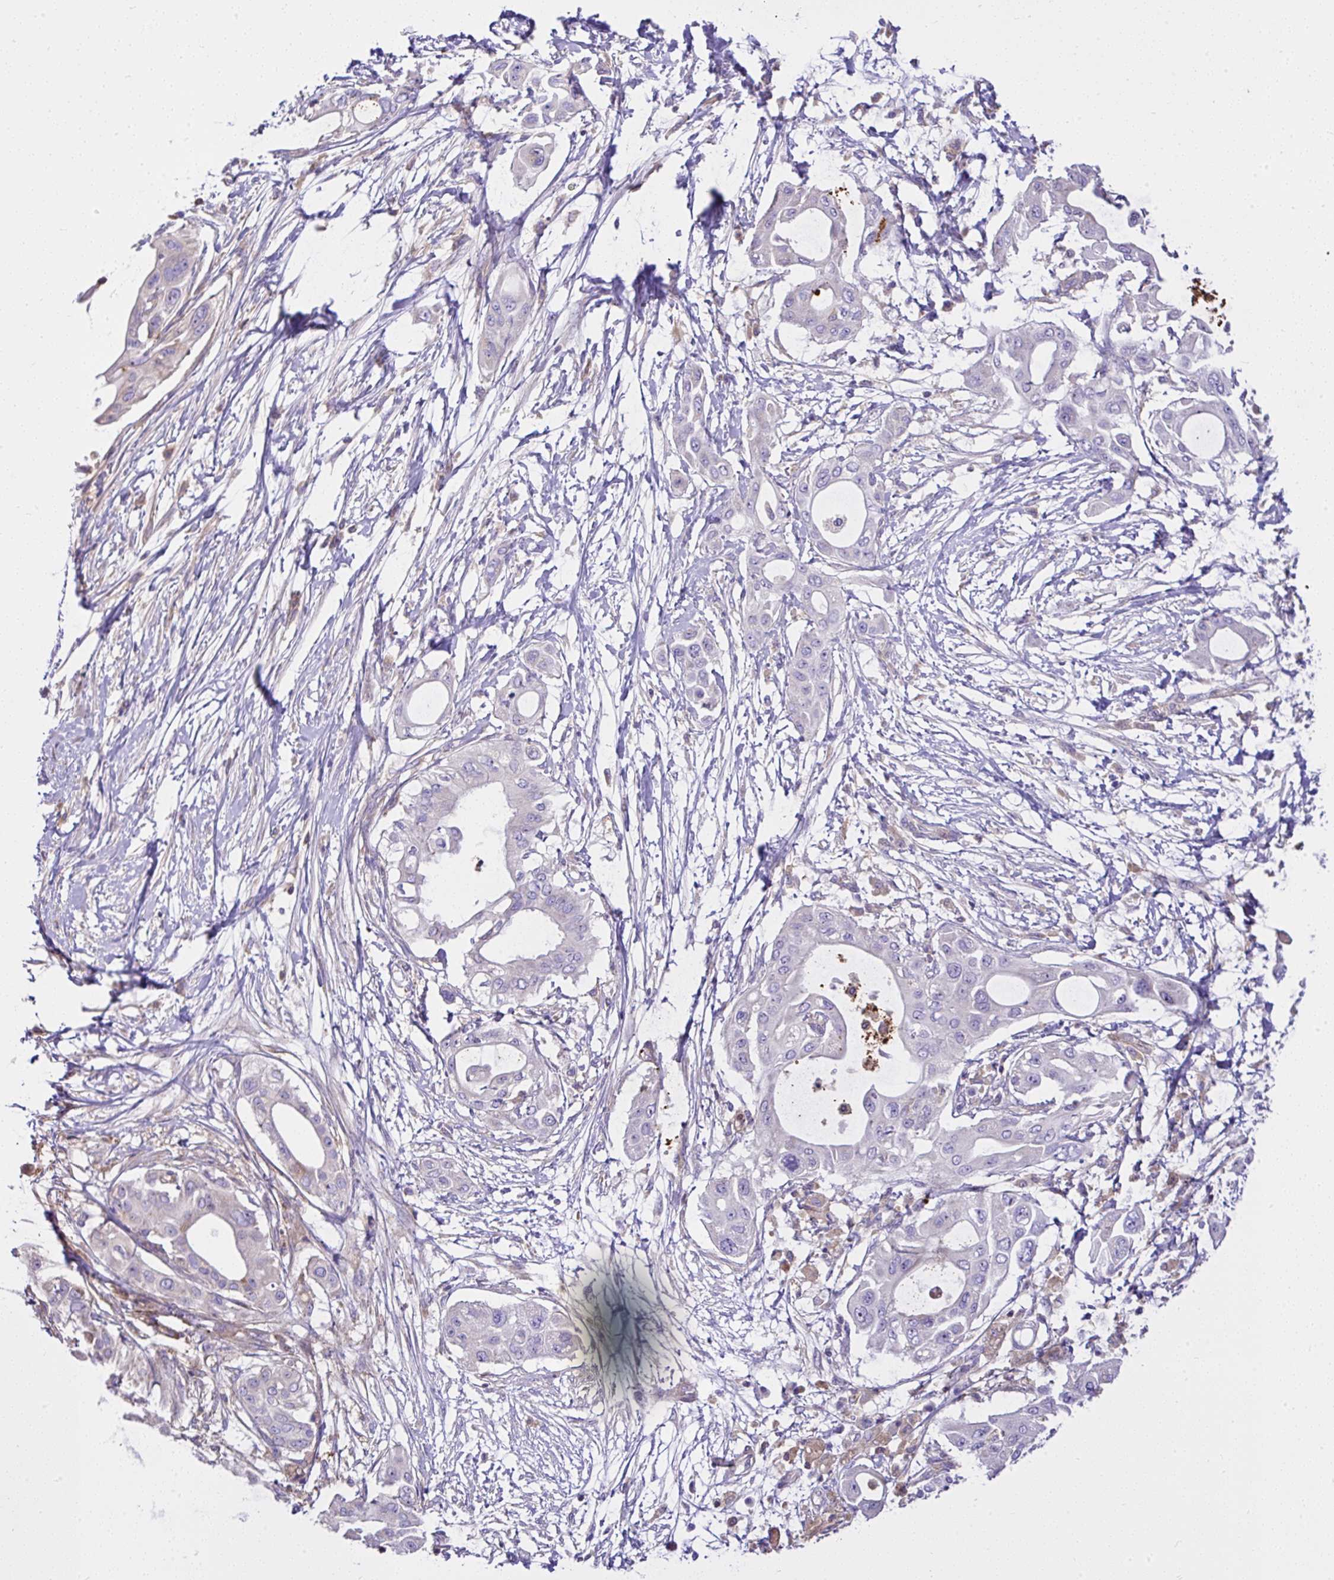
{"staining": {"intensity": "negative", "quantity": "none", "location": "none"}, "tissue": "pancreatic cancer", "cell_type": "Tumor cells", "image_type": "cancer", "snomed": [{"axis": "morphology", "description": "Adenocarcinoma, NOS"}, {"axis": "topography", "description": "Pancreas"}], "caption": "Immunohistochemistry (IHC) histopathology image of neoplastic tissue: human adenocarcinoma (pancreatic) stained with DAB shows no significant protein expression in tumor cells.", "gene": "CCDC142", "patient": {"sex": "male", "age": 68}}